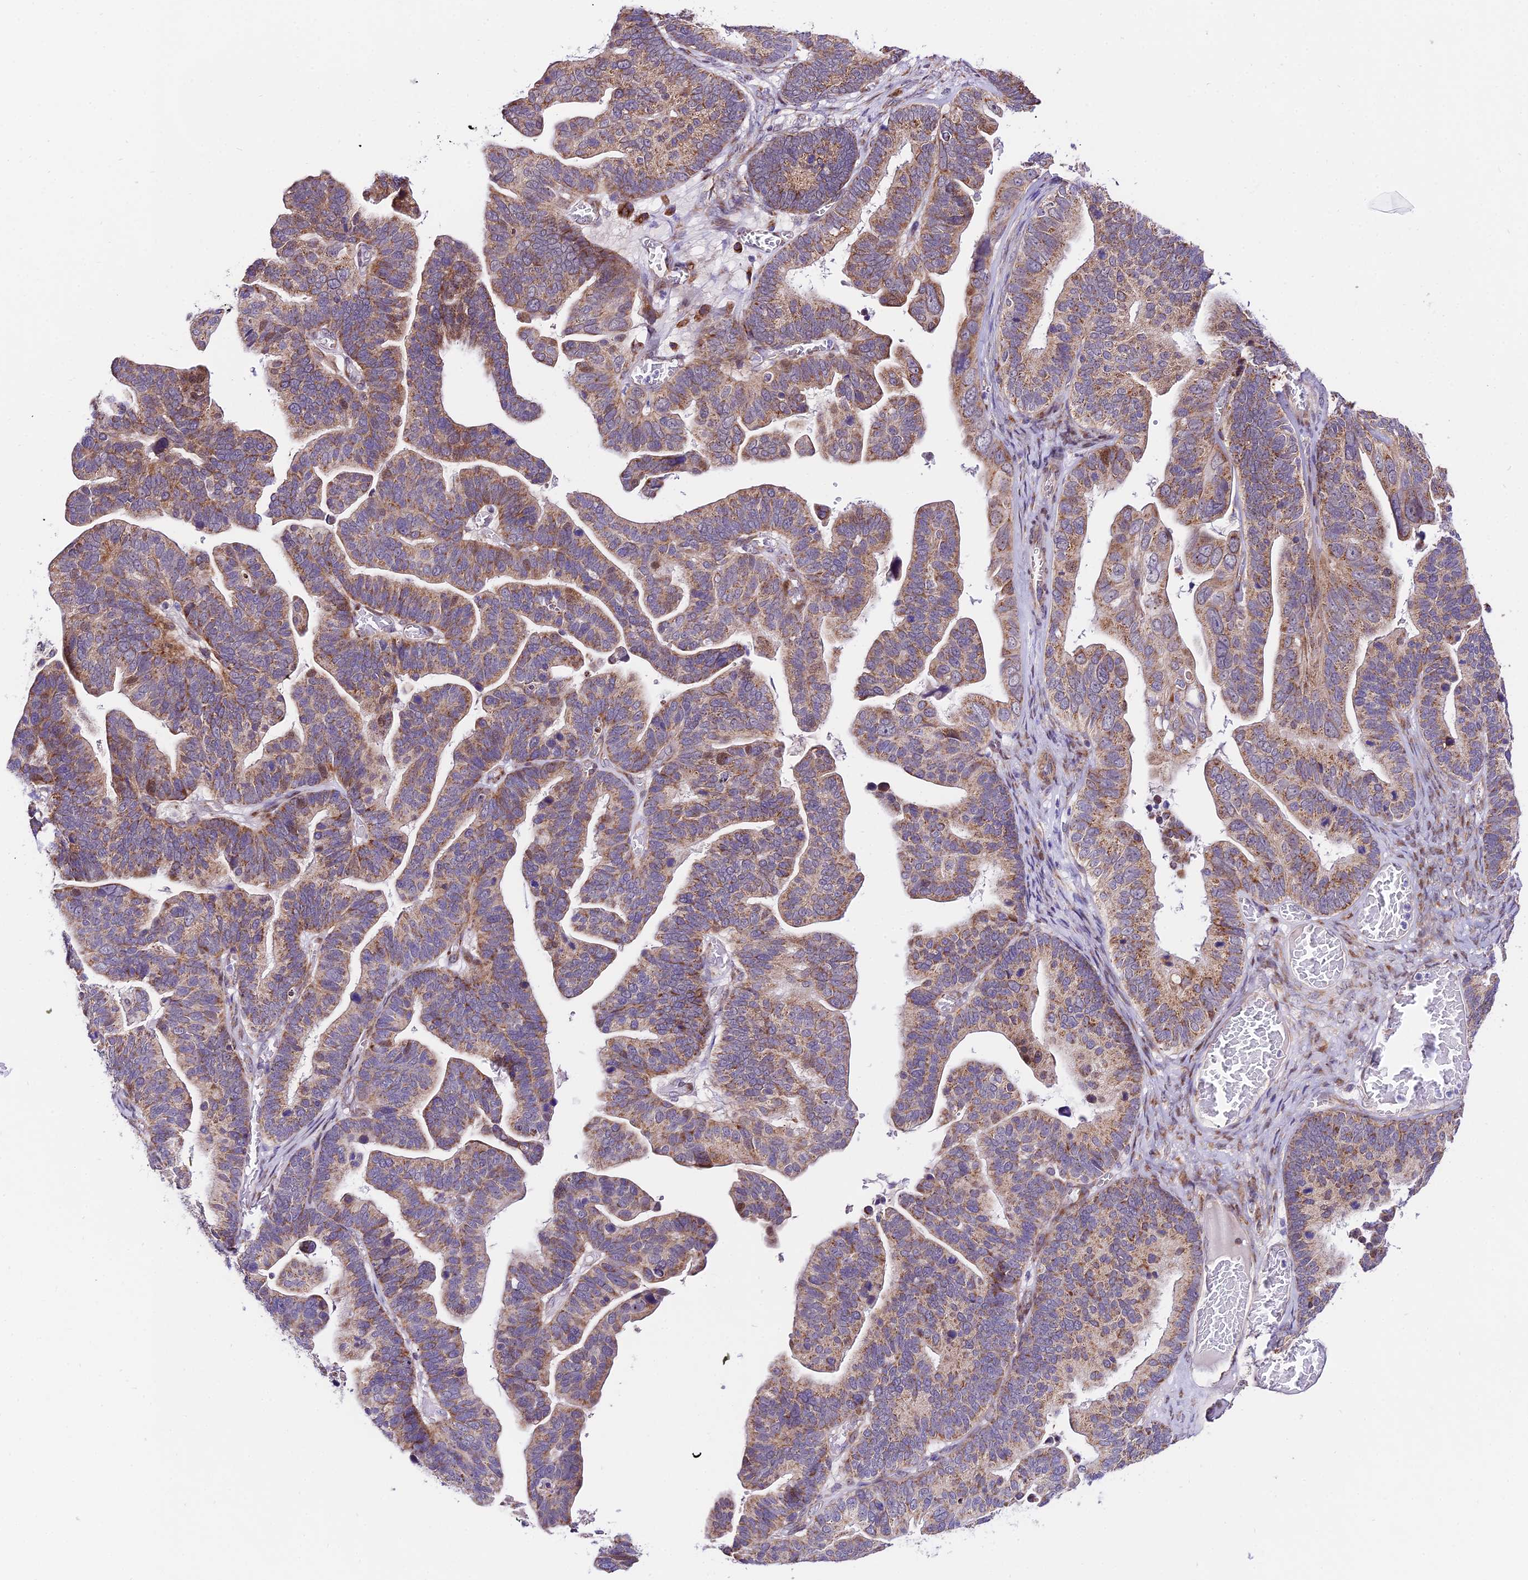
{"staining": {"intensity": "moderate", "quantity": ">75%", "location": "cytoplasmic/membranous"}, "tissue": "ovarian cancer", "cell_type": "Tumor cells", "image_type": "cancer", "snomed": [{"axis": "morphology", "description": "Cystadenocarcinoma, serous, NOS"}, {"axis": "topography", "description": "Ovary"}], "caption": "The photomicrograph shows a brown stain indicating the presence of a protein in the cytoplasmic/membranous of tumor cells in serous cystadenocarcinoma (ovarian).", "gene": "ATP5PB", "patient": {"sex": "female", "age": 56}}